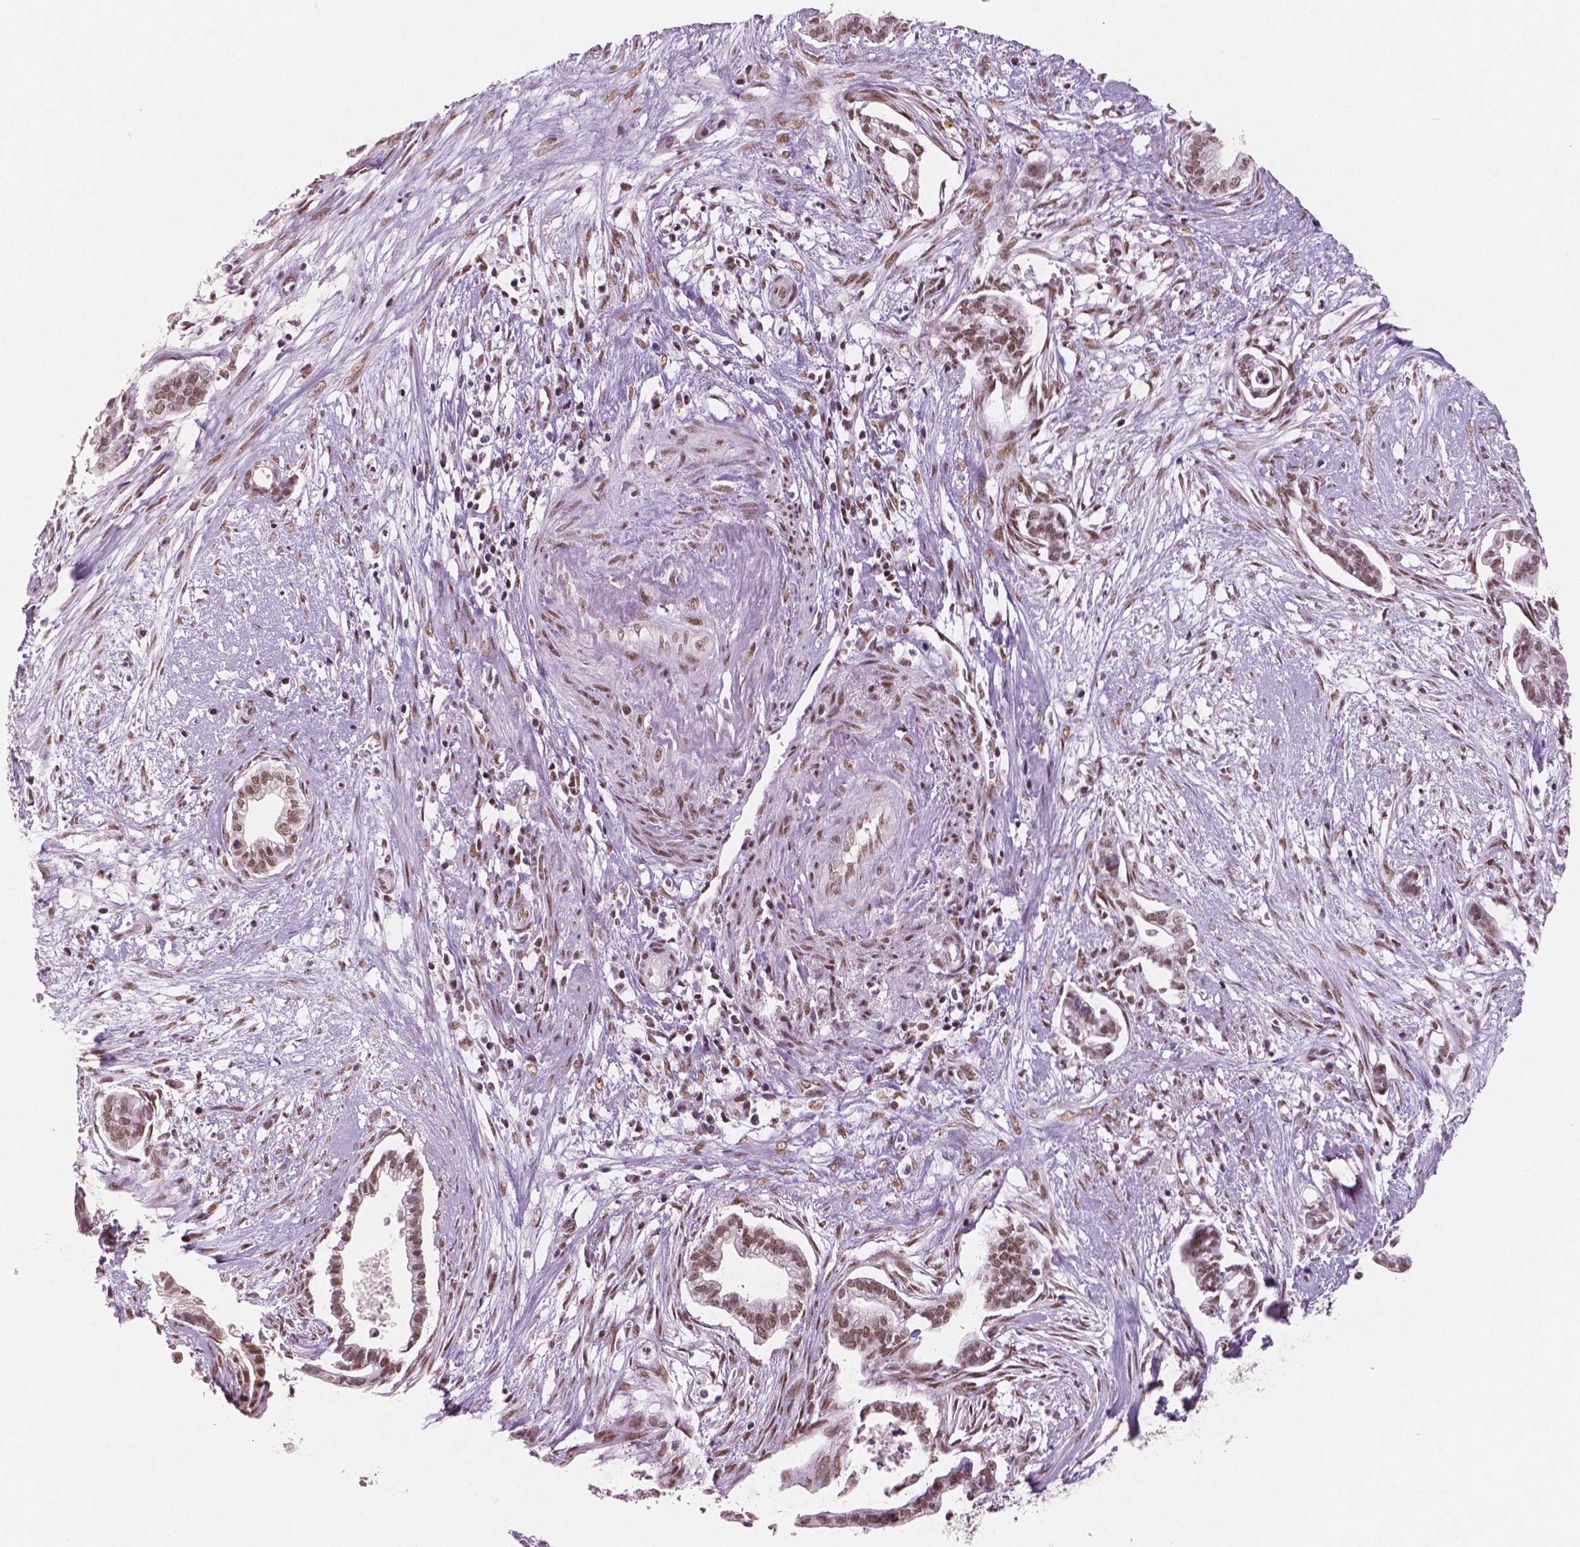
{"staining": {"intensity": "moderate", "quantity": ">75%", "location": "nuclear"}, "tissue": "cervical cancer", "cell_type": "Tumor cells", "image_type": "cancer", "snomed": [{"axis": "morphology", "description": "Adenocarcinoma, NOS"}, {"axis": "topography", "description": "Cervix"}], "caption": "Protein staining displays moderate nuclear staining in about >75% of tumor cells in cervical adenocarcinoma.", "gene": "BRD4", "patient": {"sex": "female", "age": 62}}